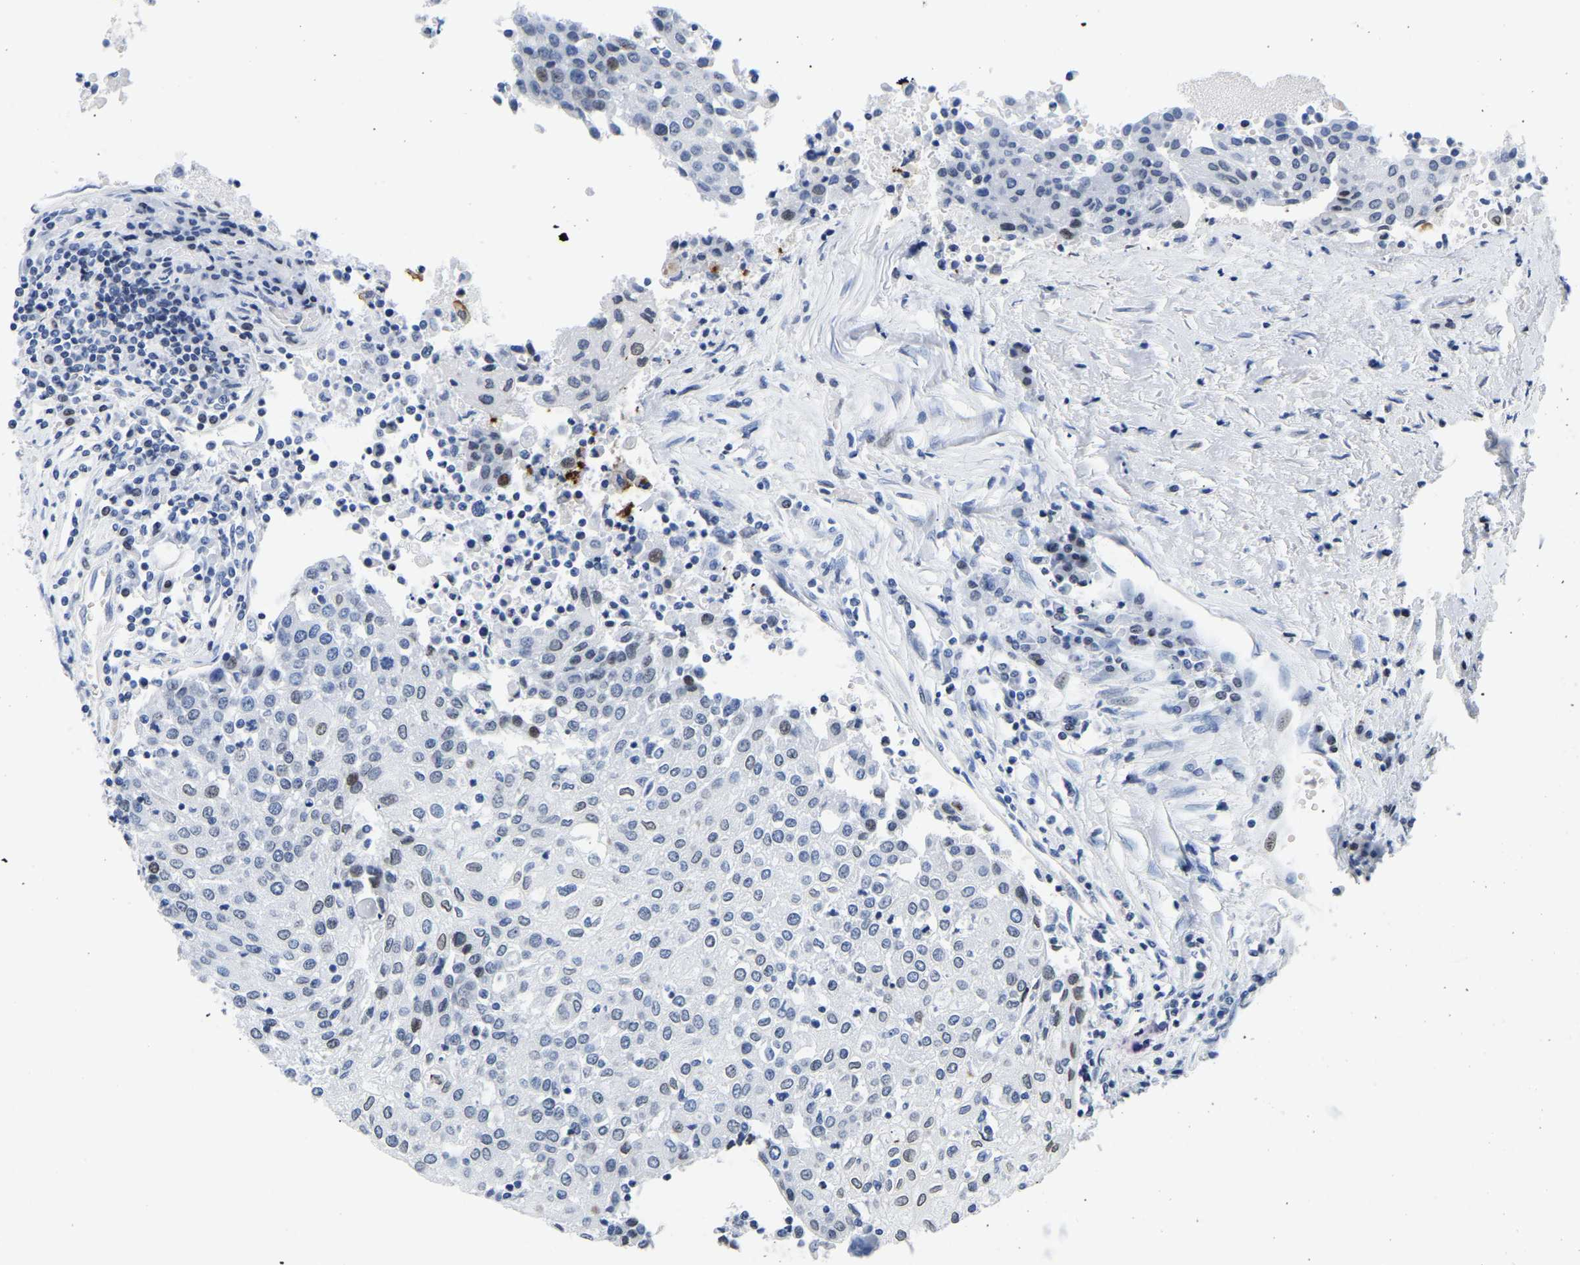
{"staining": {"intensity": "weak", "quantity": "<25%", "location": "nuclear"}, "tissue": "urothelial cancer", "cell_type": "Tumor cells", "image_type": "cancer", "snomed": [{"axis": "morphology", "description": "Urothelial carcinoma, High grade"}, {"axis": "topography", "description": "Urinary bladder"}], "caption": "This is an immunohistochemistry photomicrograph of high-grade urothelial carcinoma. There is no staining in tumor cells.", "gene": "UPK3A", "patient": {"sex": "female", "age": 85}}